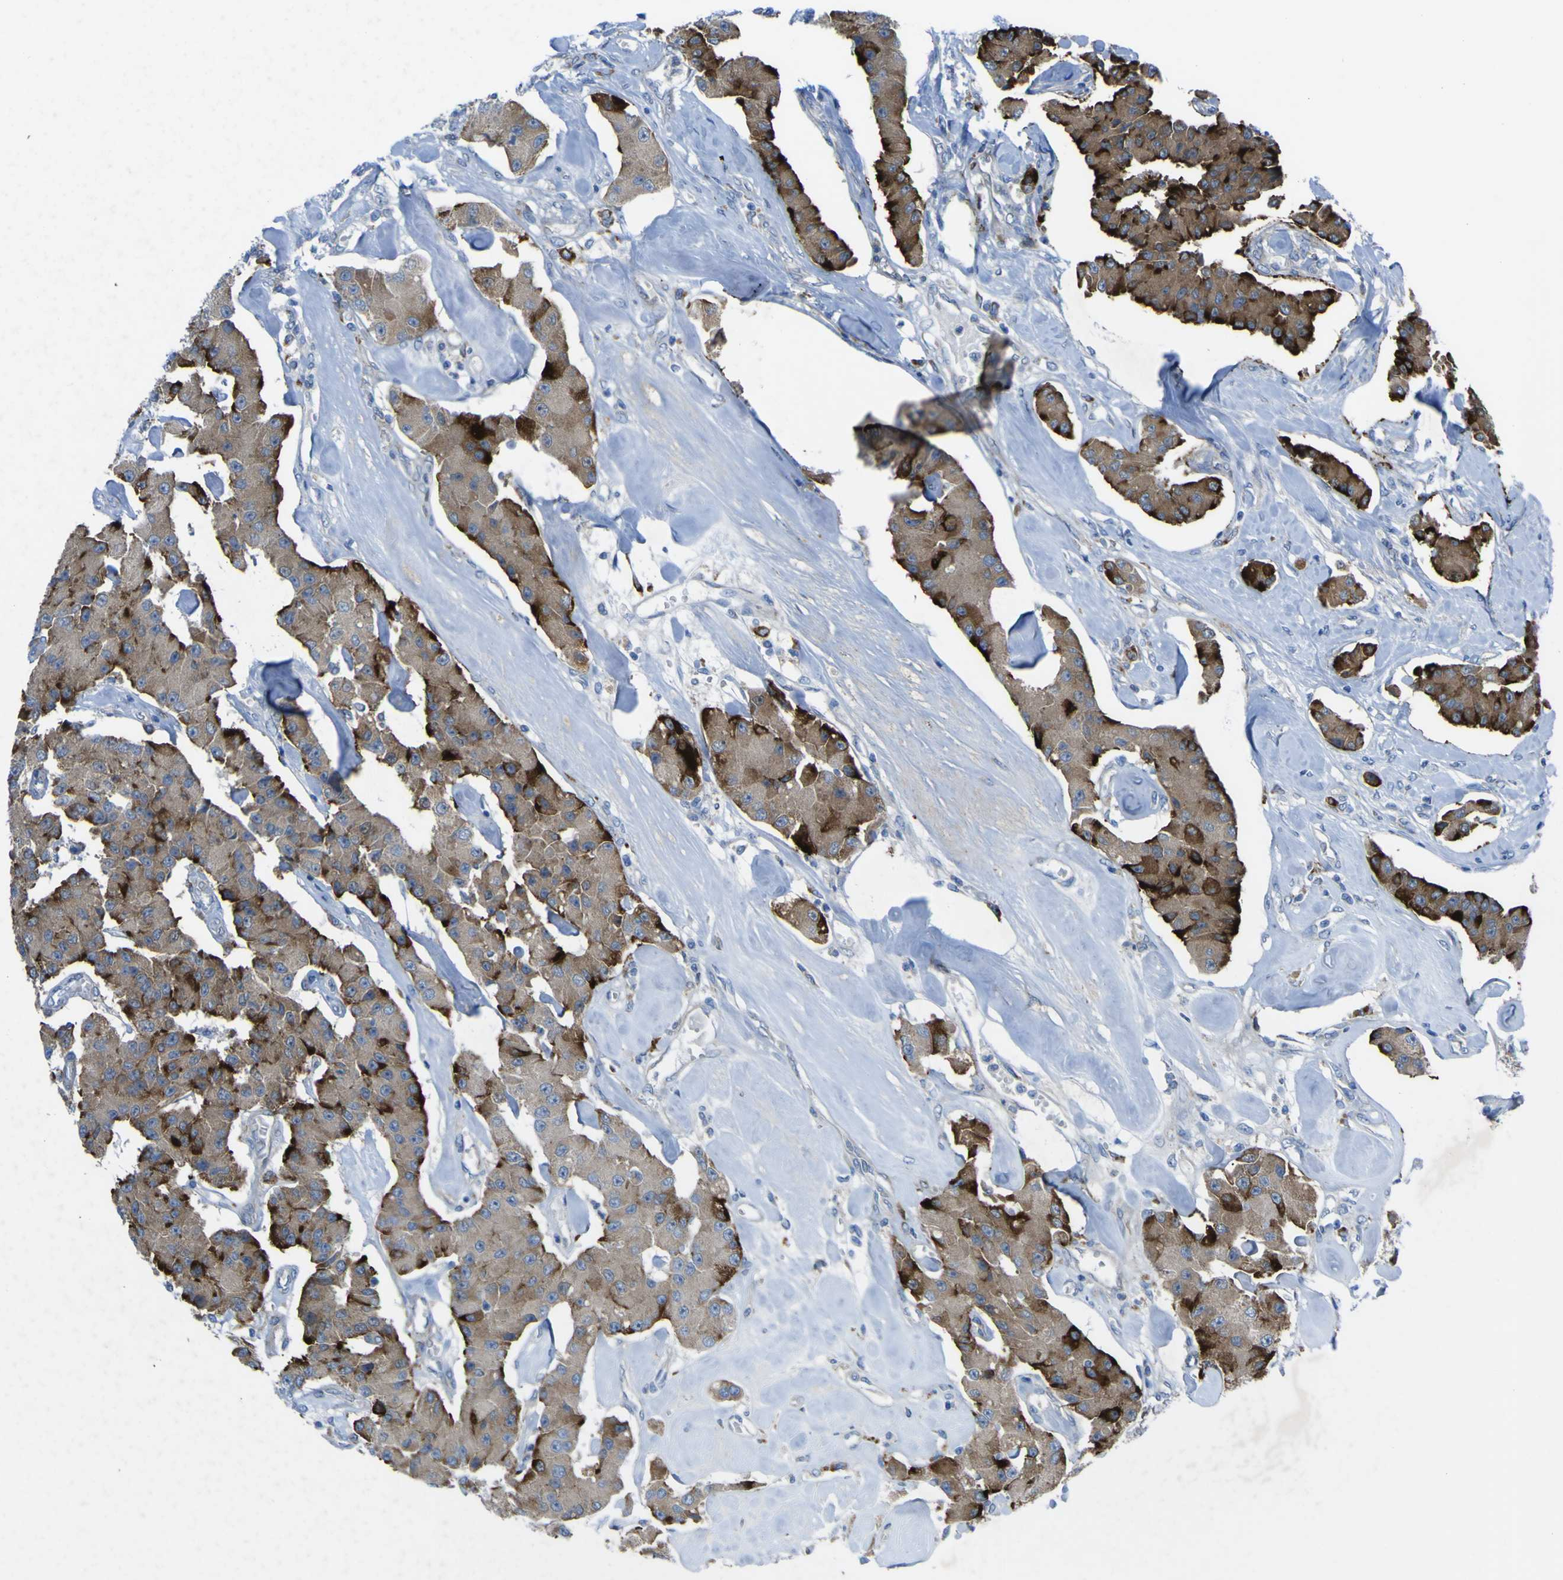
{"staining": {"intensity": "strong", "quantity": "25%-75%", "location": "cytoplasmic/membranous"}, "tissue": "carcinoid", "cell_type": "Tumor cells", "image_type": "cancer", "snomed": [{"axis": "morphology", "description": "Carcinoid, malignant, NOS"}, {"axis": "topography", "description": "Pancreas"}], "caption": "DAB immunohistochemical staining of carcinoid (malignant) exhibits strong cytoplasmic/membranous protein positivity in about 25%-75% of tumor cells.", "gene": "CST3", "patient": {"sex": "male", "age": 41}}